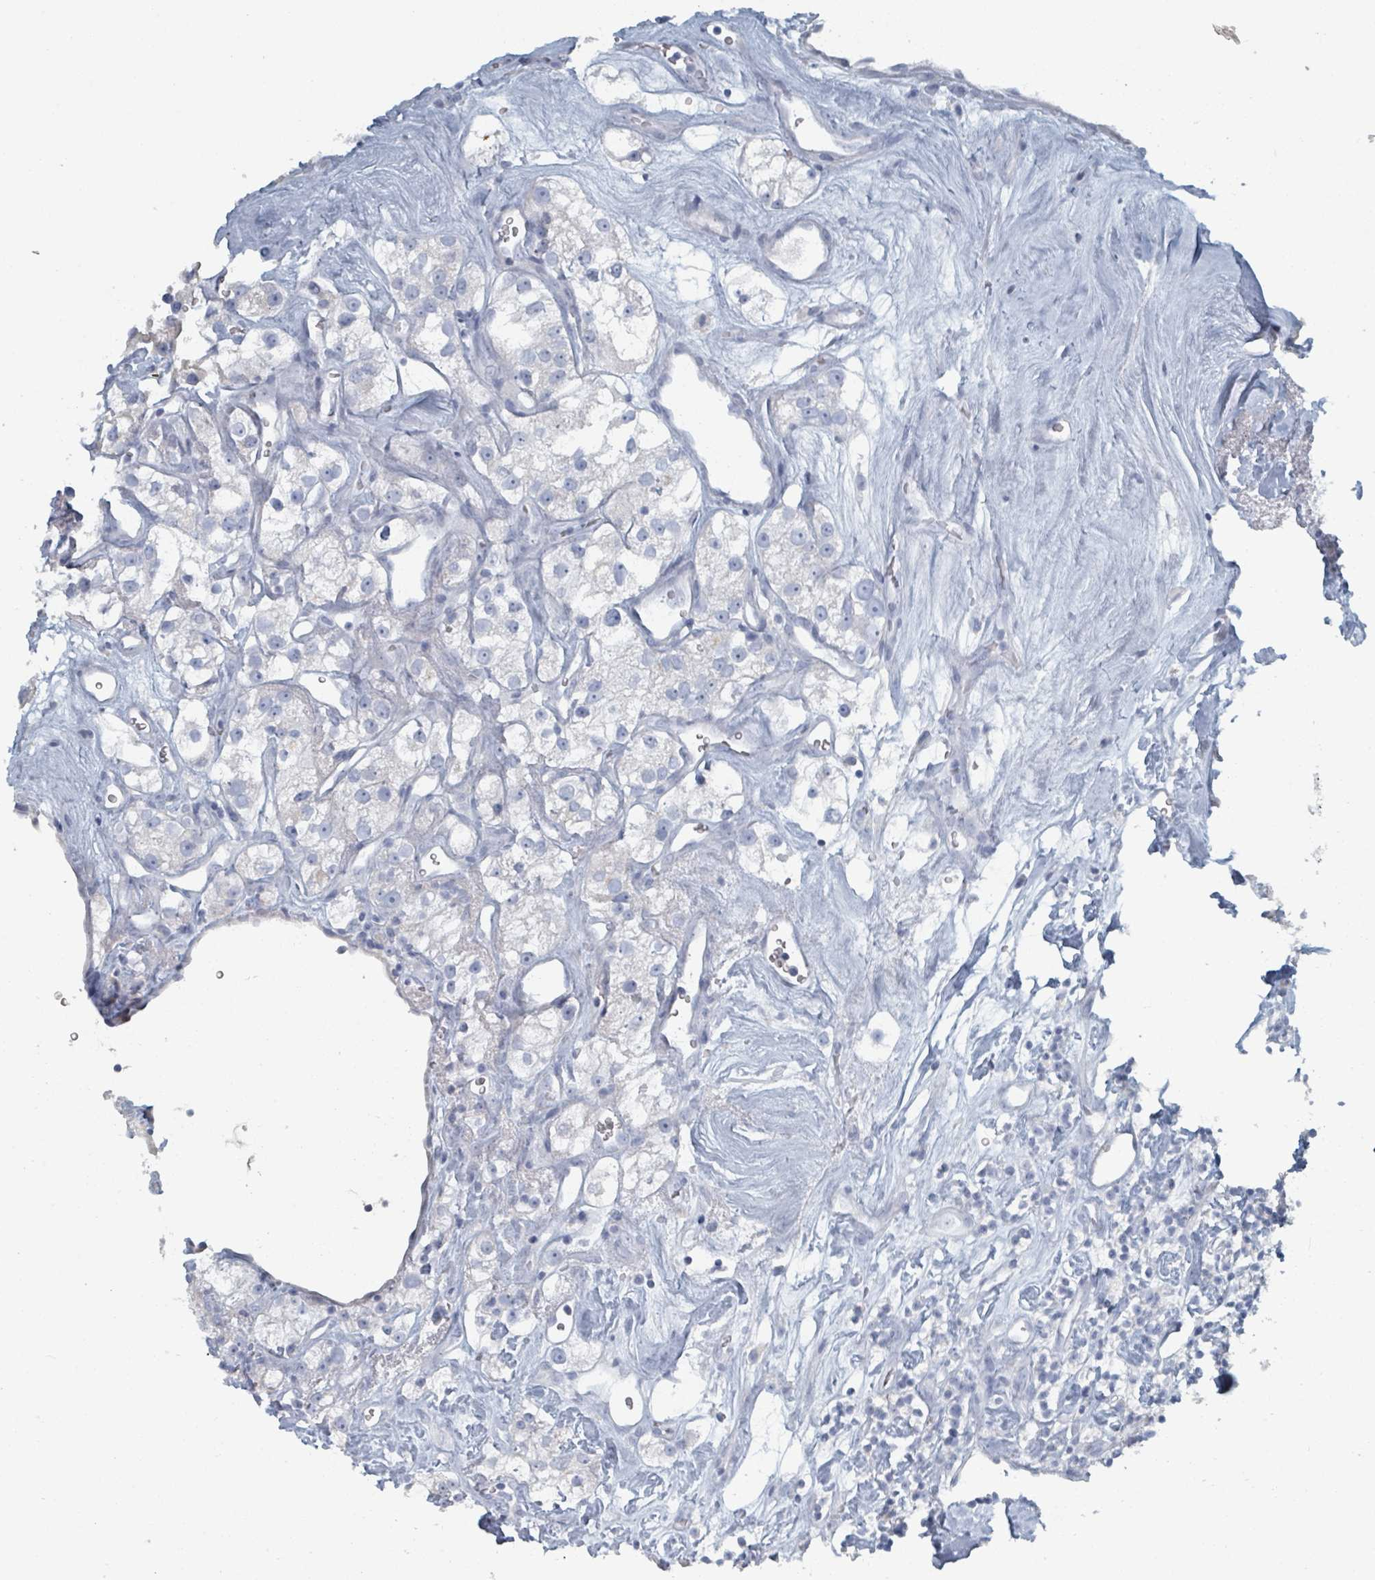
{"staining": {"intensity": "negative", "quantity": "none", "location": "none"}, "tissue": "renal cancer", "cell_type": "Tumor cells", "image_type": "cancer", "snomed": [{"axis": "morphology", "description": "Adenocarcinoma, NOS"}, {"axis": "topography", "description": "Kidney"}], "caption": "A histopathology image of adenocarcinoma (renal) stained for a protein demonstrates no brown staining in tumor cells. (DAB immunohistochemistry (IHC), high magnification).", "gene": "HEATR5A", "patient": {"sex": "male", "age": 77}}